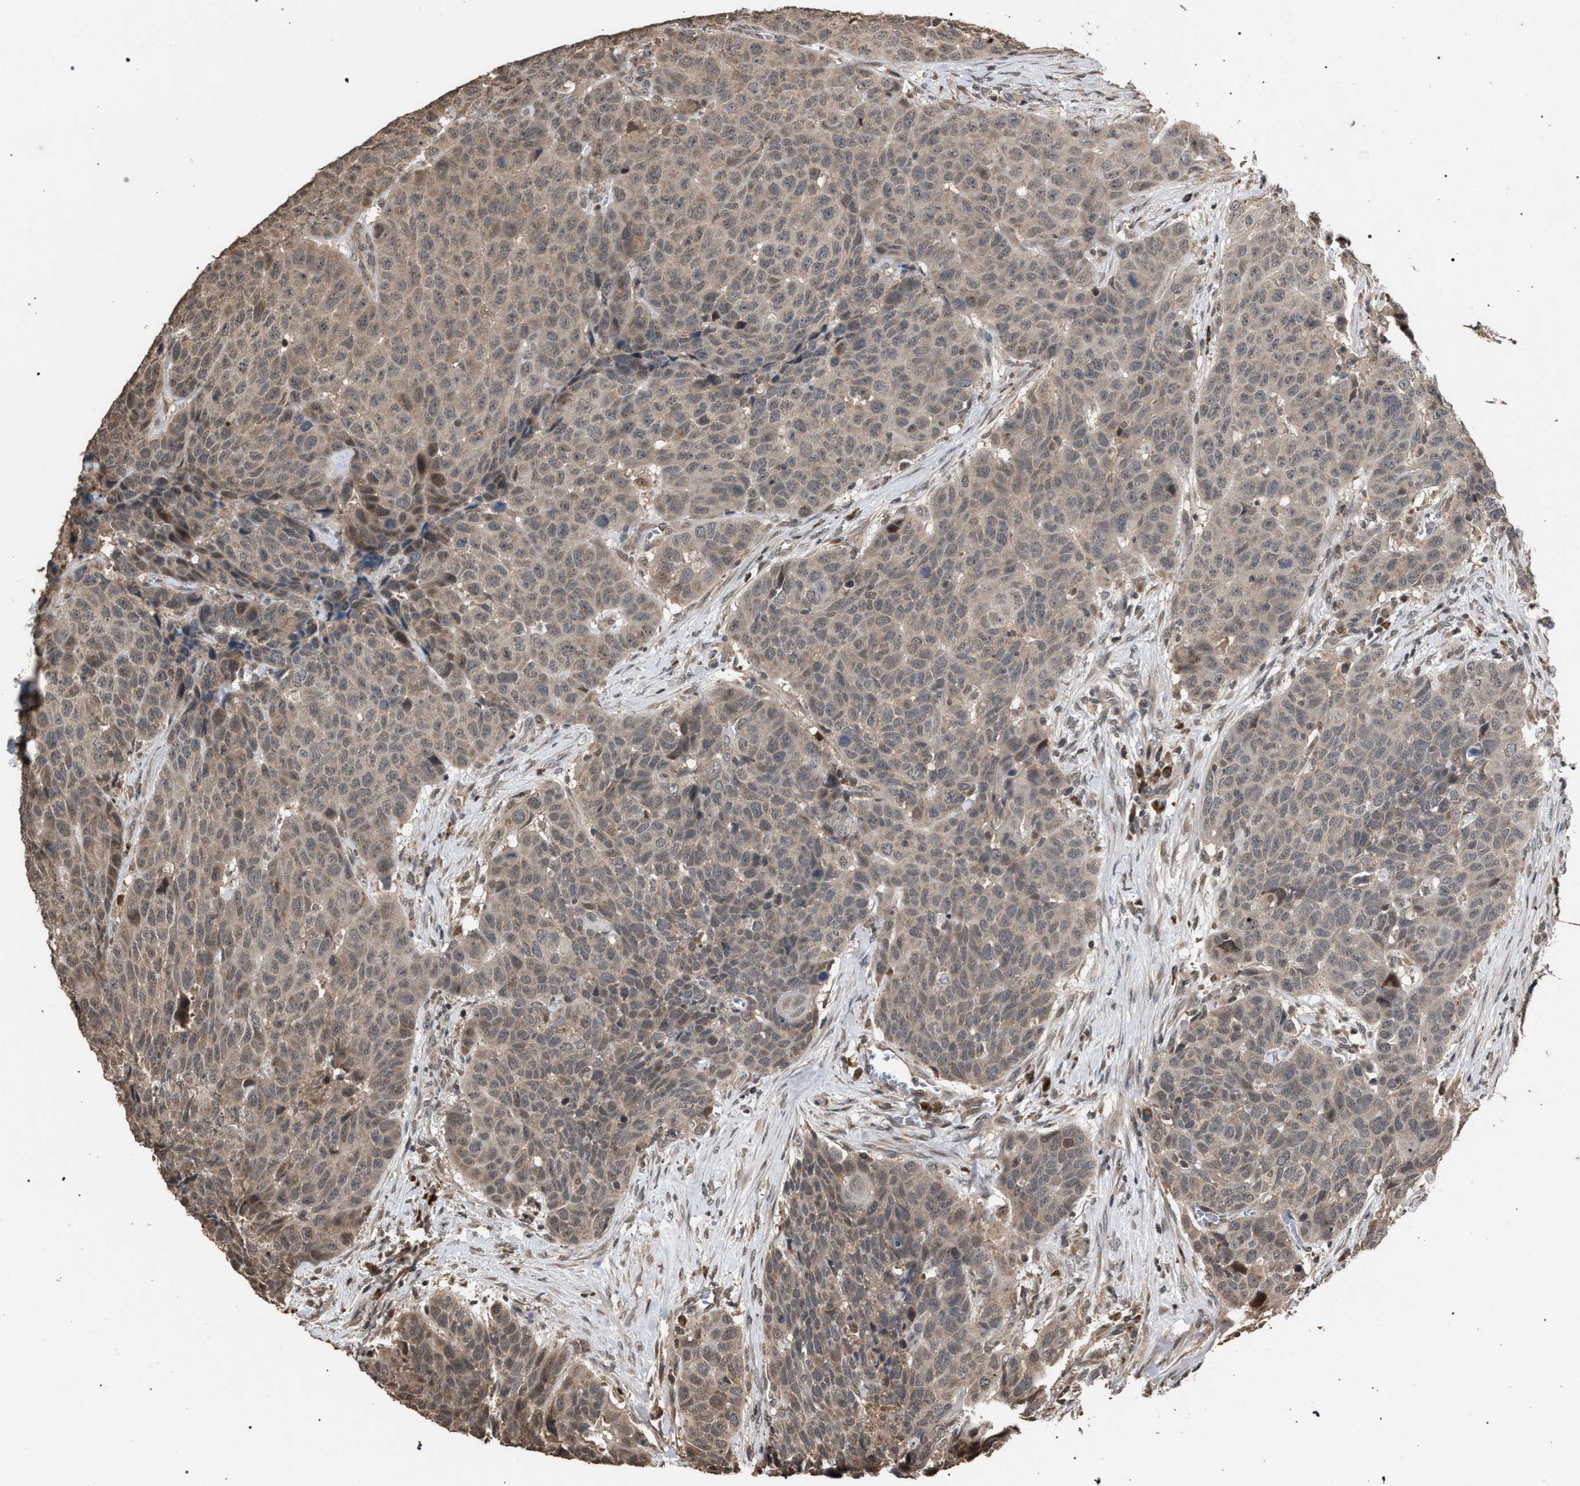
{"staining": {"intensity": "weak", "quantity": ">75%", "location": "cytoplasmic/membranous"}, "tissue": "head and neck cancer", "cell_type": "Tumor cells", "image_type": "cancer", "snomed": [{"axis": "morphology", "description": "Squamous cell carcinoma, NOS"}, {"axis": "topography", "description": "Head-Neck"}], "caption": "Protein analysis of head and neck squamous cell carcinoma tissue shows weak cytoplasmic/membranous positivity in about >75% of tumor cells.", "gene": "NAA35", "patient": {"sex": "male", "age": 66}}